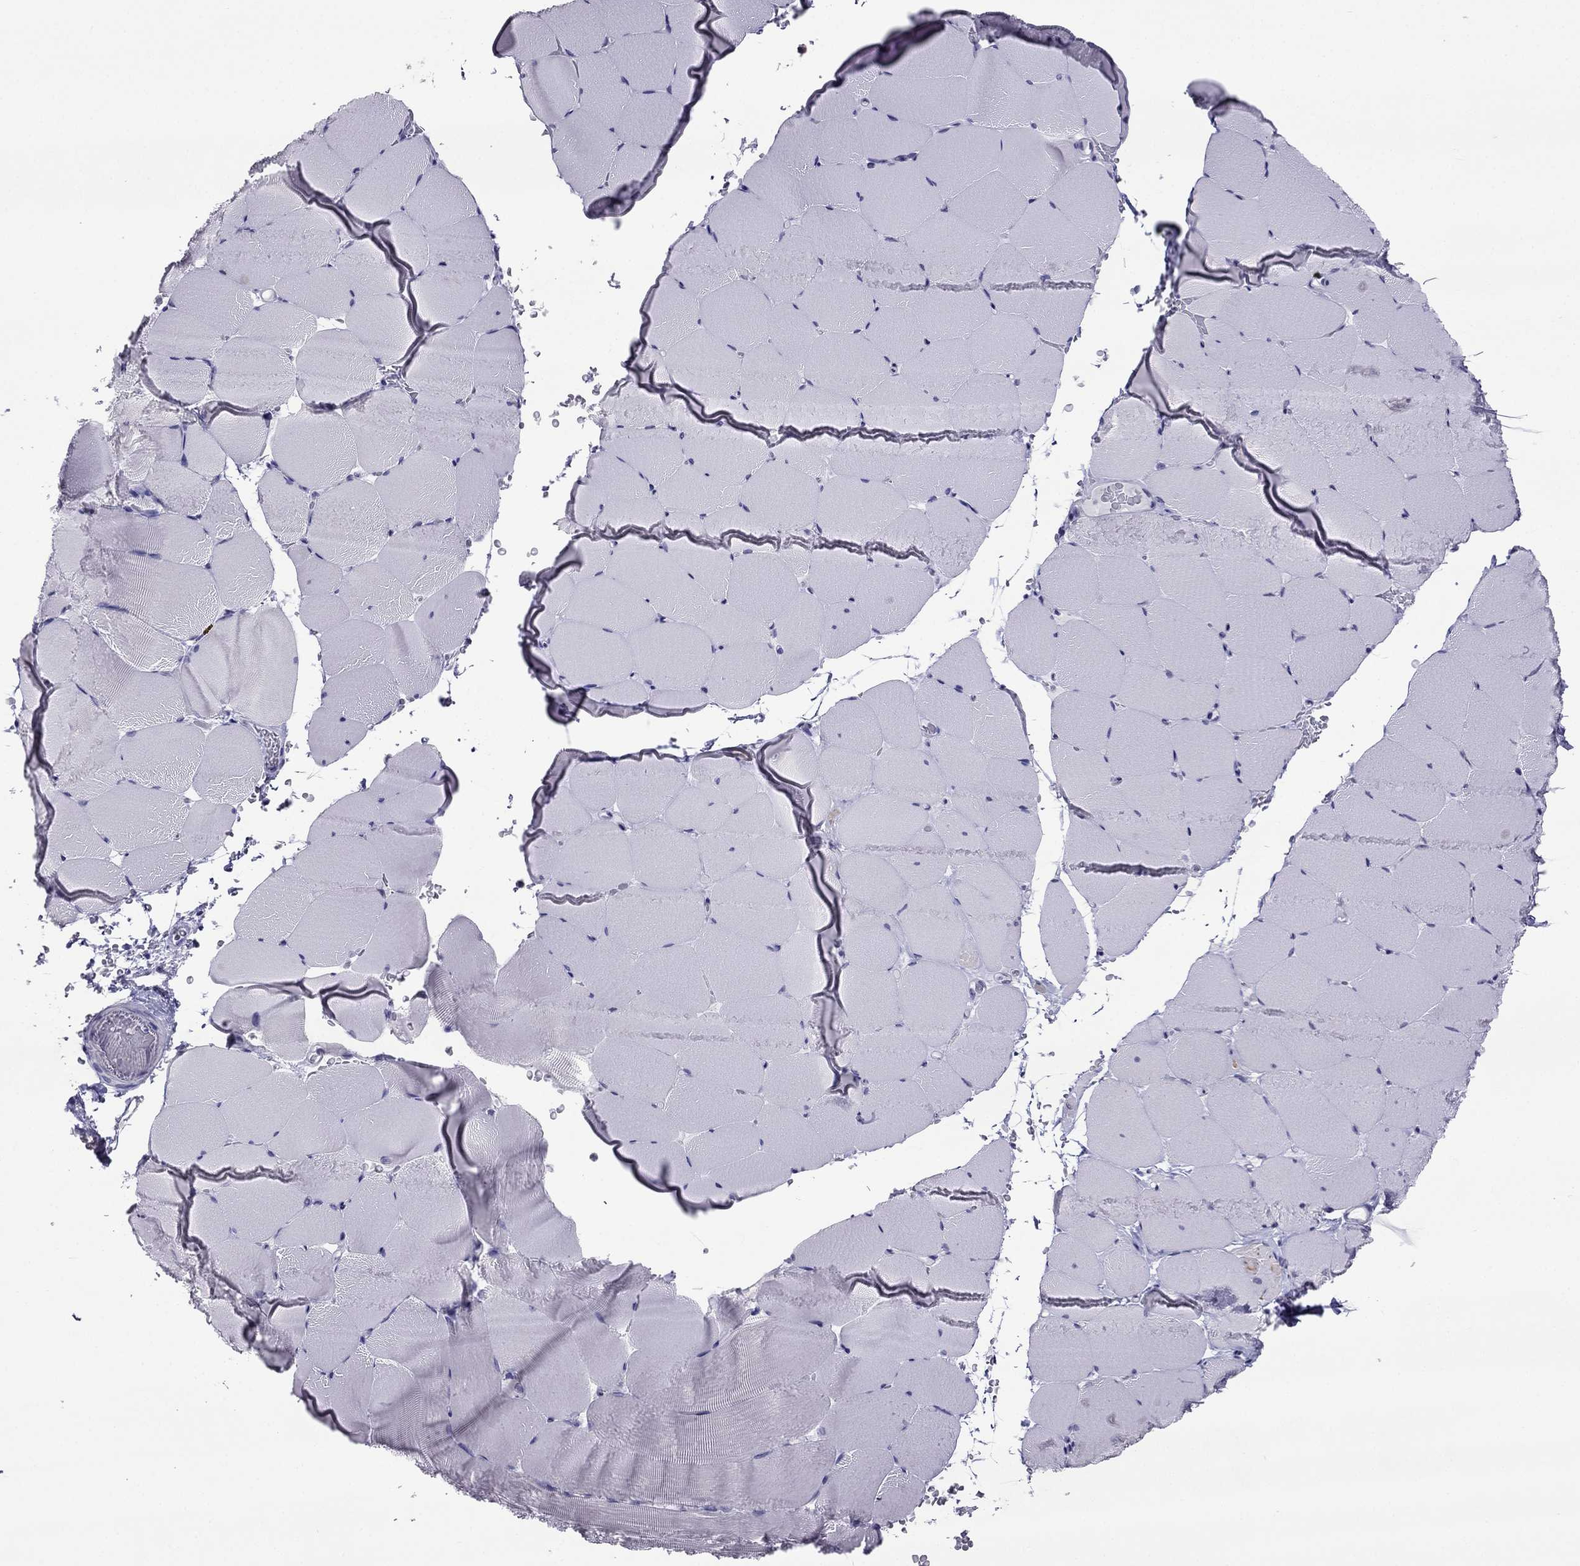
{"staining": {"intensity": "negative", "quantity": "none", "location": "none"}, "tissue": "skeletal muscle", "cell_type": "Myocytes", "image_type": "normal", "snomed": [{"axis": "morphology", "description": "Normal tissue, NOS"}, {"axis": "topography", "description": "Skeletal muscle"}], "caption": "IHC histopathology image of unremarkable human skeletal muscle stained for a protein (brown), which displays no positivity in myocytes. (DAB (3,3'-diaminobenzidine) immunohistochemistry, high magnification).", "gene": "CROCC2", "patient": {"sex": "female", "age": 37}}